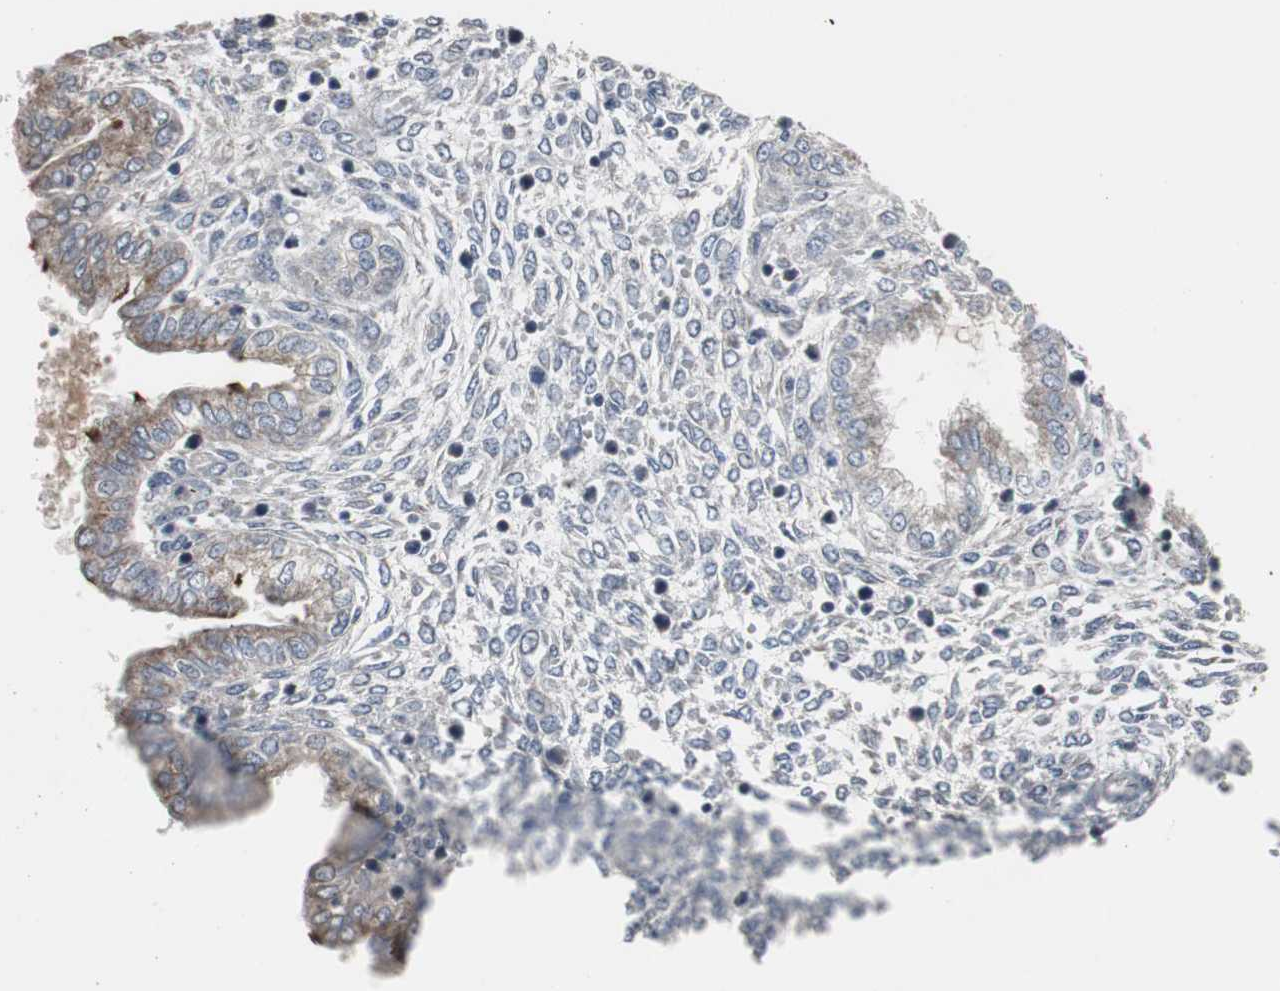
{"staining": {"intensity": "negative", "quantity": "none", "location": "none"}, "tissue": "endometrium", "cell_type": "Cells in endometrial stroma", "image_type": "normal", "snomed": [{"axis": "morphology", "description": "Normal tissue, NOS"}, {"axis": "topography", "description": "Endometrium"}], "caption": "An image of endometrium stained for a protein exhibits no brown staining in cells in endometrial stroma. (DAB (3,3'-diaminobenzidine) IHC, high magnification).", "gene": "ACAA1", "patient": {"sex": "female", "age": 33}}